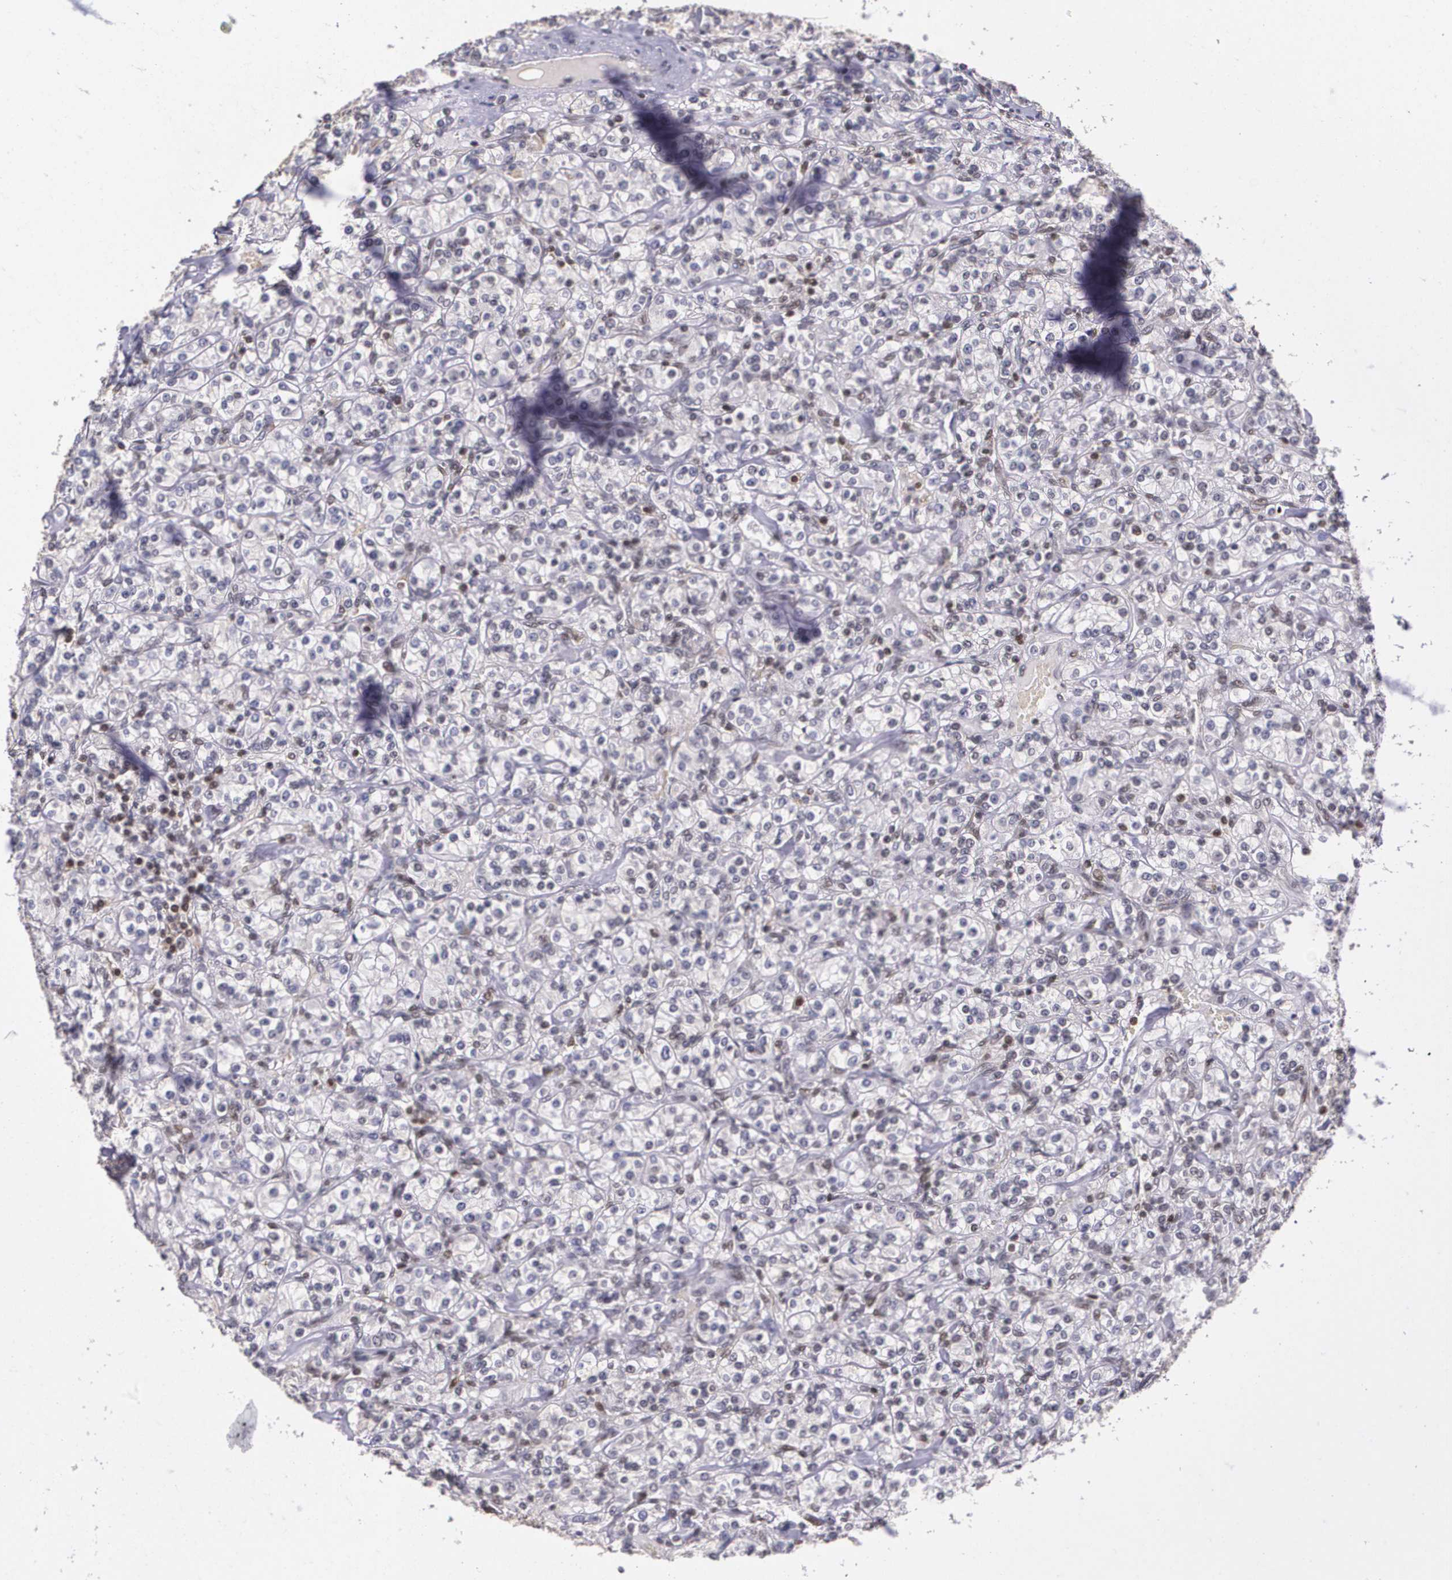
{"staining": {"intensity": "negative", "quantity": "none", "location": "none"}, "tissue": "renal cancer", "cell_type": "Tumor cells", "image_type": "cancer", "snomed": [{"axis": "morphology", "description": "Adenocarcinoma, NOS"}, {"axis": "topography", "description": "Kidney"}], "caption": "An immunohistochemistry photomicrograph of renal cancer (adenocarcinoma) is shown. There is no staining in tumor cells of renal cancer (adenocarcinoma).", "gene": "MGMT", "patient": {"sex": "male", "age": 77}}